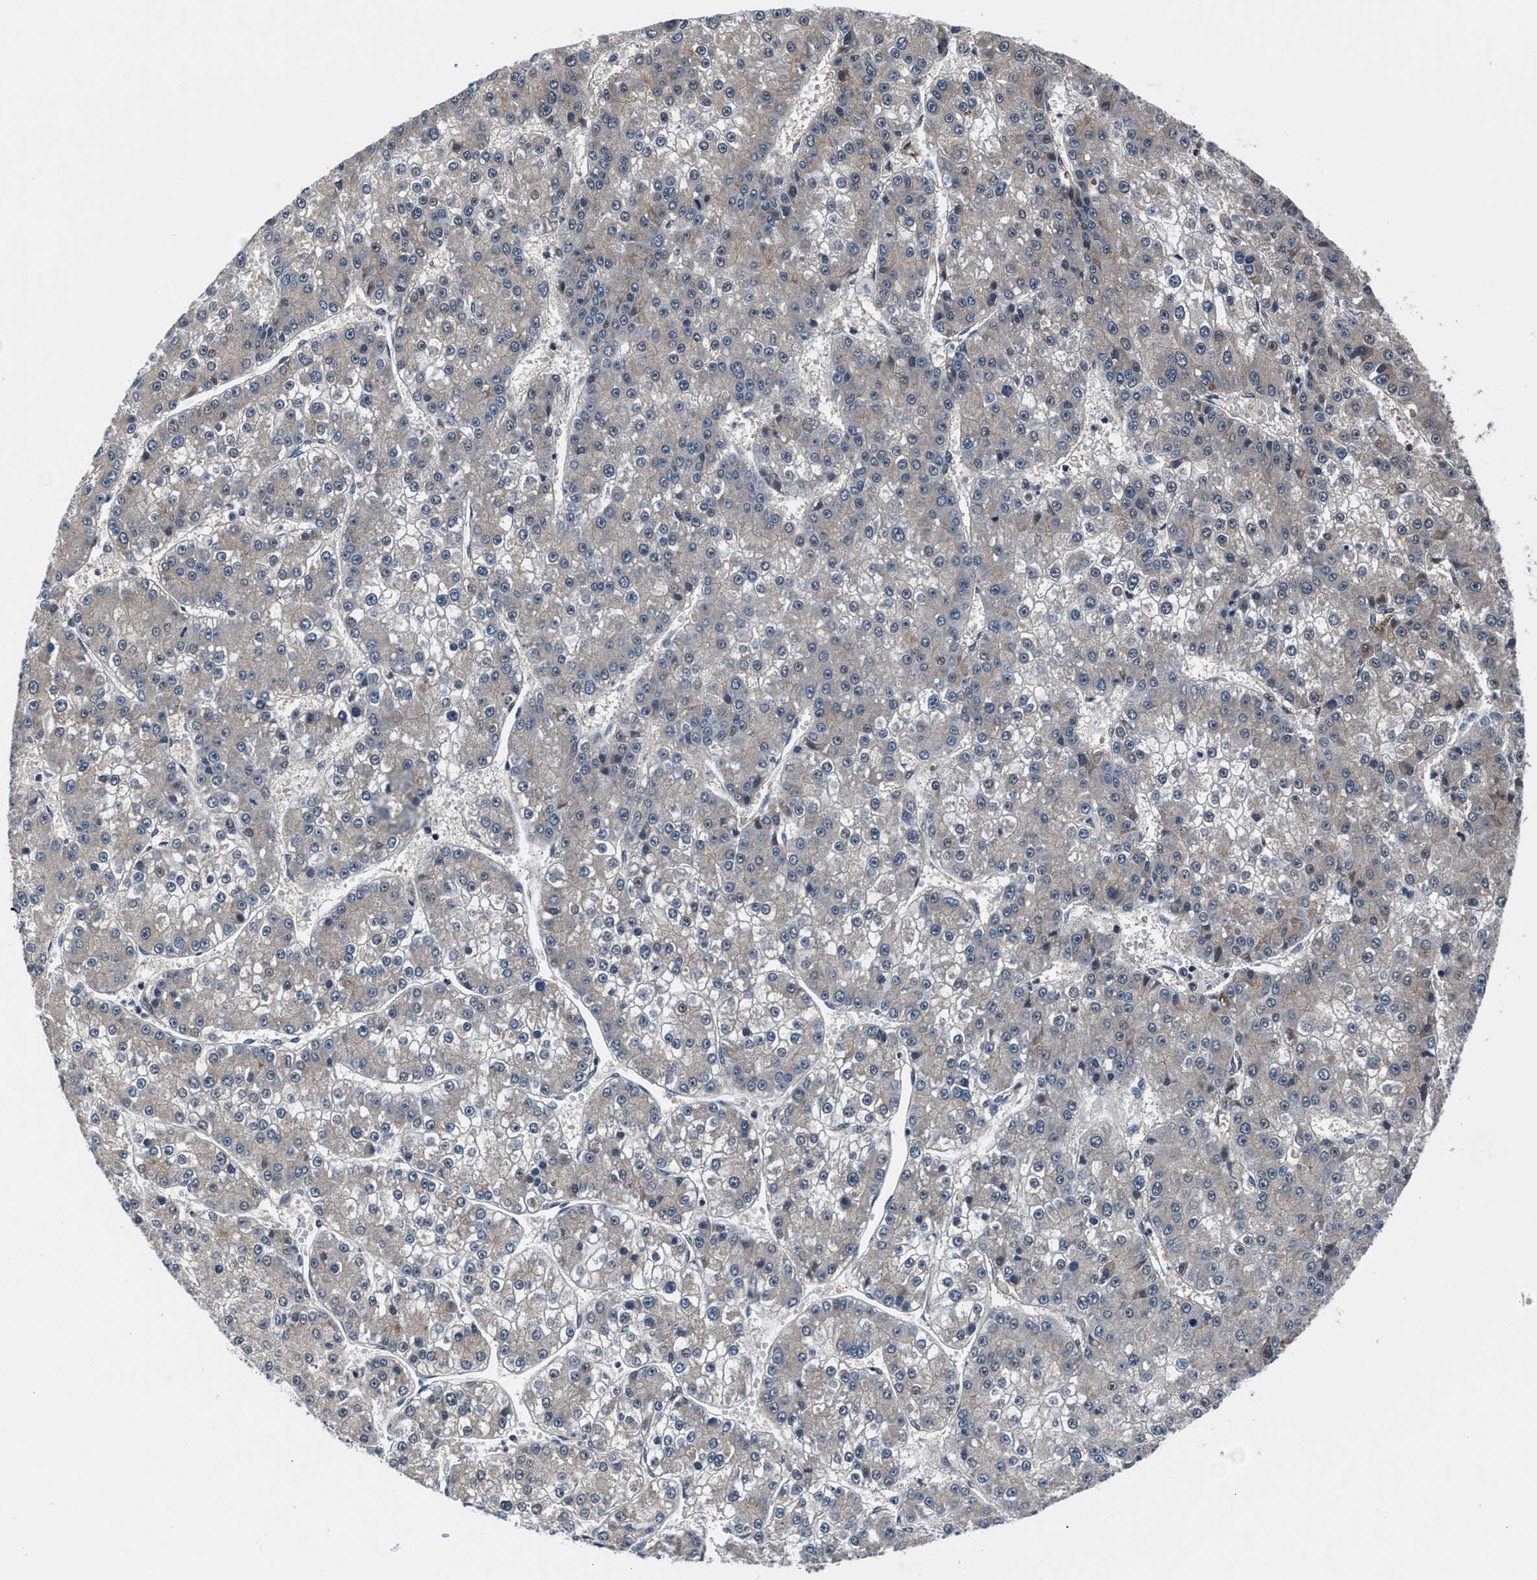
{"staining": {"intensity": "weak", "quantity": "<25%", "location": "cytoplasmic/membranous"}, "tissue": "liver cancer", "cell_type": "Tumor cells", "image_type": "cancer", "snomed": [{"axis": "morphology", "description": "Carcinoma, Hepatocellular, NOS"}, {"axis": "topography", "description": "Liver"}], "caption": "High magnification brightfield microscopy of liver cancer (hepatocellular carcinoma) stained with DAB (3,3'-diaminobenzidine) (brown) and counterstained with hematoxylin (blue): tumor cells show no significant positivity.", "gene": "PRPSAP2", "patient": {"sex": "female", "age": 73}}